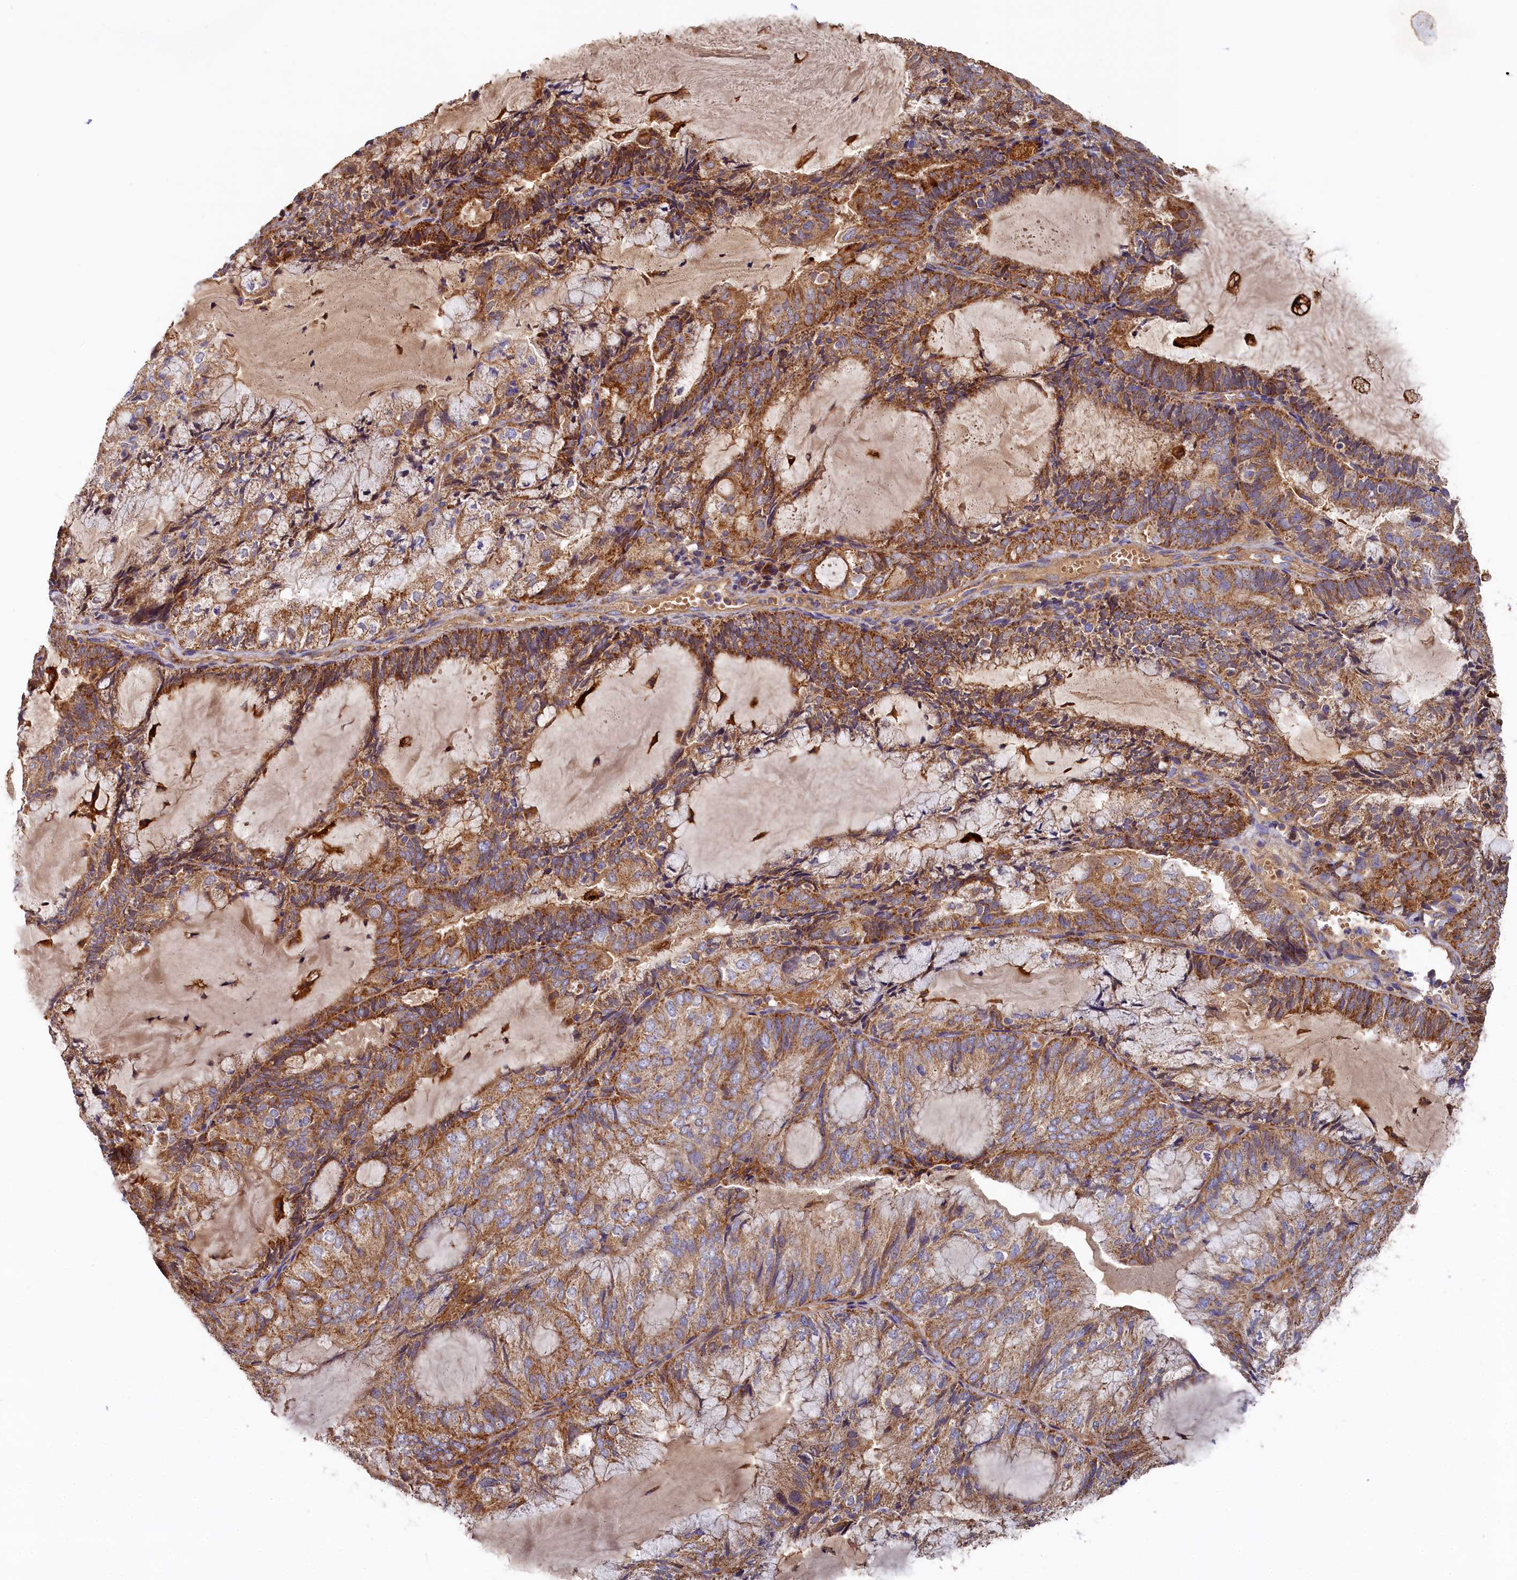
{"staining": {"intensity": "moderate", "quantity": ">75%", "location": "cytoplasmic/membranous"}, "tissue": "endometrial cancer", "cell_type": "Tumor cells", "image_type": "cancer", "snomed": [{"axis": "morphology", "description": "Adenocarcinoma, NOS"}, {"axis": "topography", "description": "Endometrium"}], "caption": "There is medium levels of moderate cytoplasmic/membranous staining in tumor cells of adenocarcinoma (endometrial), as demonstrated by immunohistochemical staining (brown color).", "gene": "SEC31B", "patient": {"sex": "female", "age": 81}}